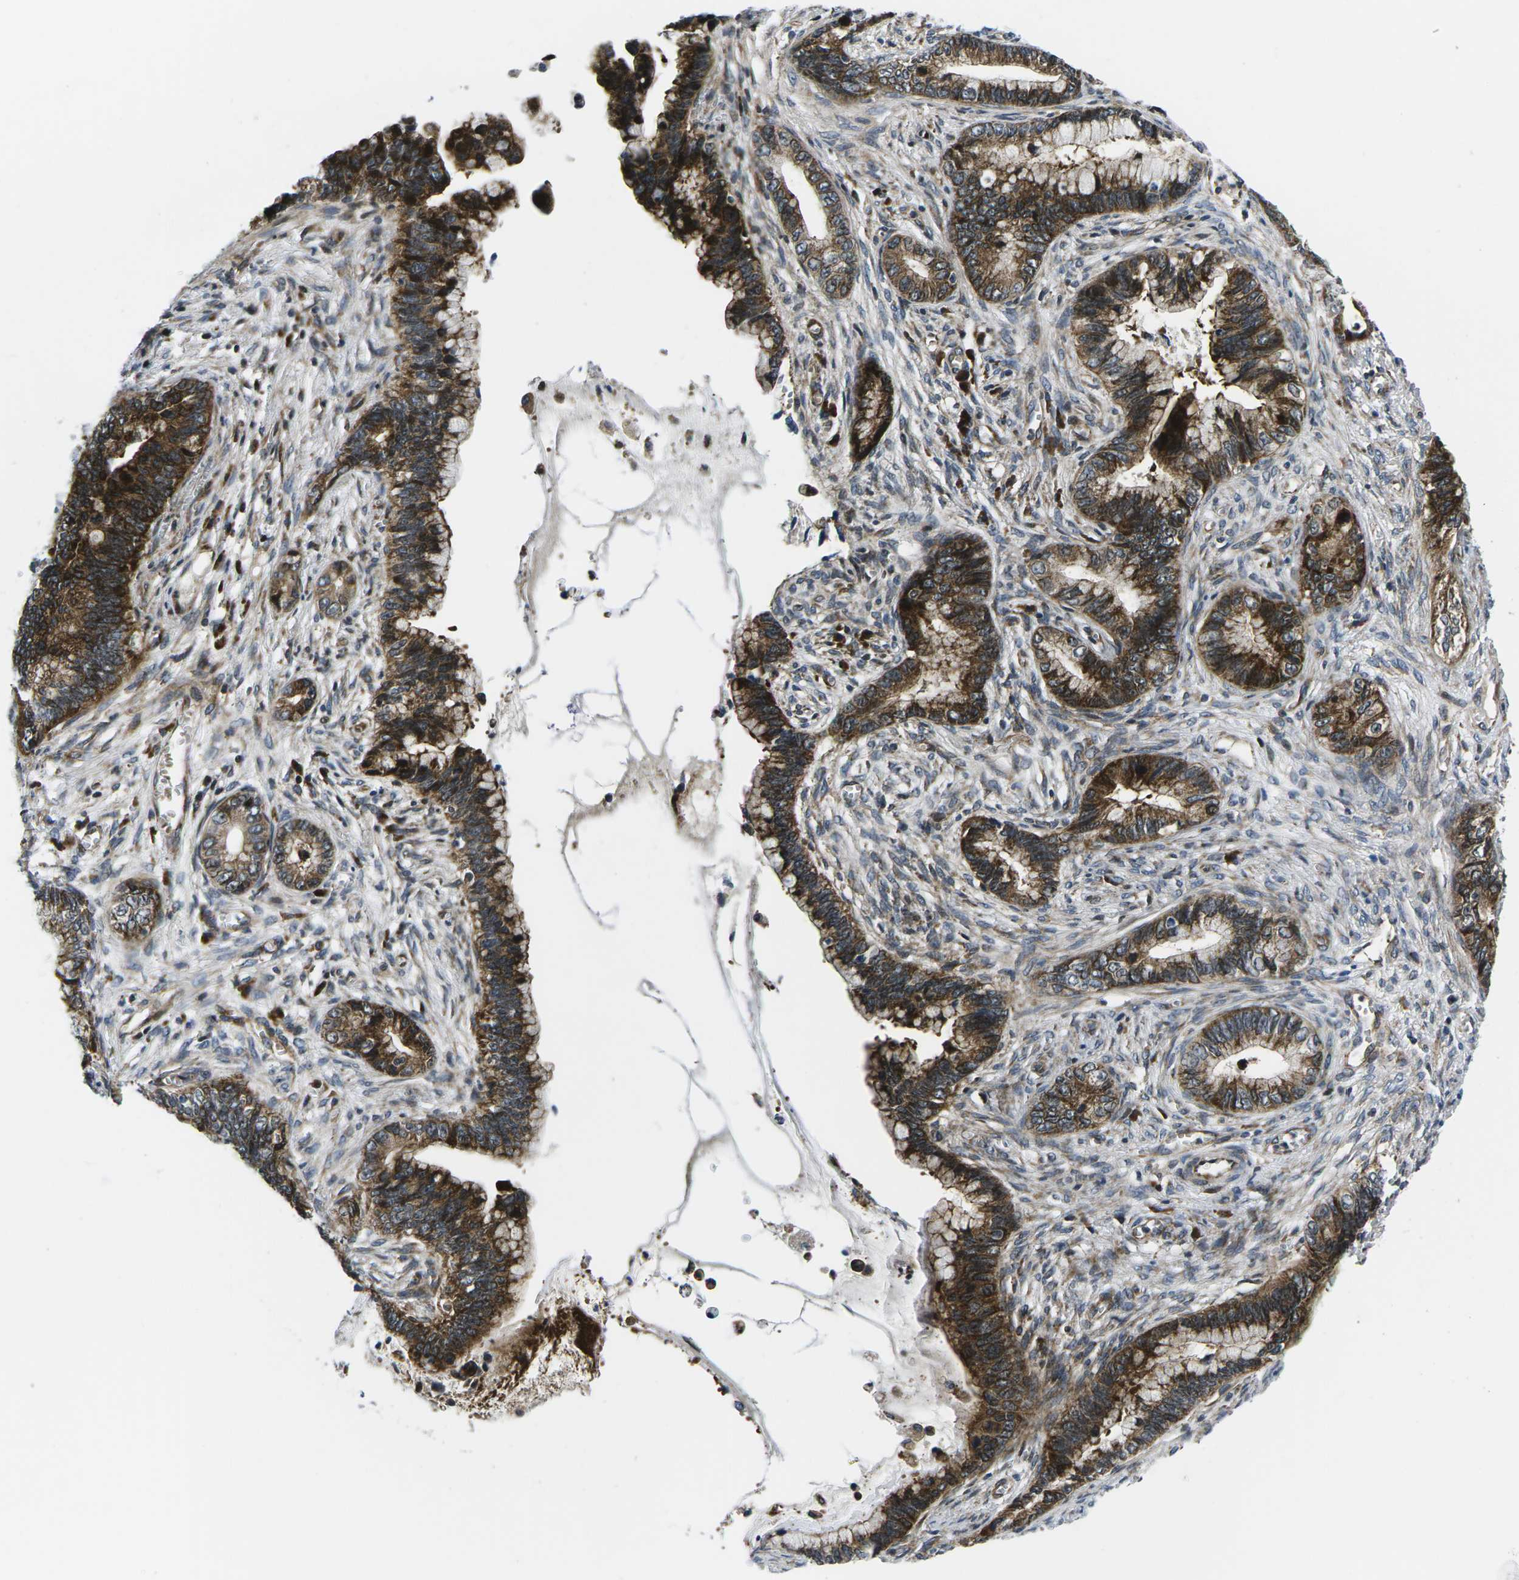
{"staining": {"intensity": "strong", "quantity": ">75%", "location": "cytoplasmic/membranous"}, "tissue": "cervical cancer", "cell_type": "Tumor cells", "image_type": "cancer", "snomed": [{"axis": "morphology", "description": "Adenocarcinoma, NOS"}, {"axis": "topography", "description": "Cervix"}], "caption": "Immunohistochemistry (IHC) image of adenocarcinoma (cervical) stained for a protein (brown), which demonstrates high levels of strong cytoplasmic/membranous expression in about >75% of tumor cells.", "gene": "EIF4E", "patient": {"sex": "female", "age": 44}}